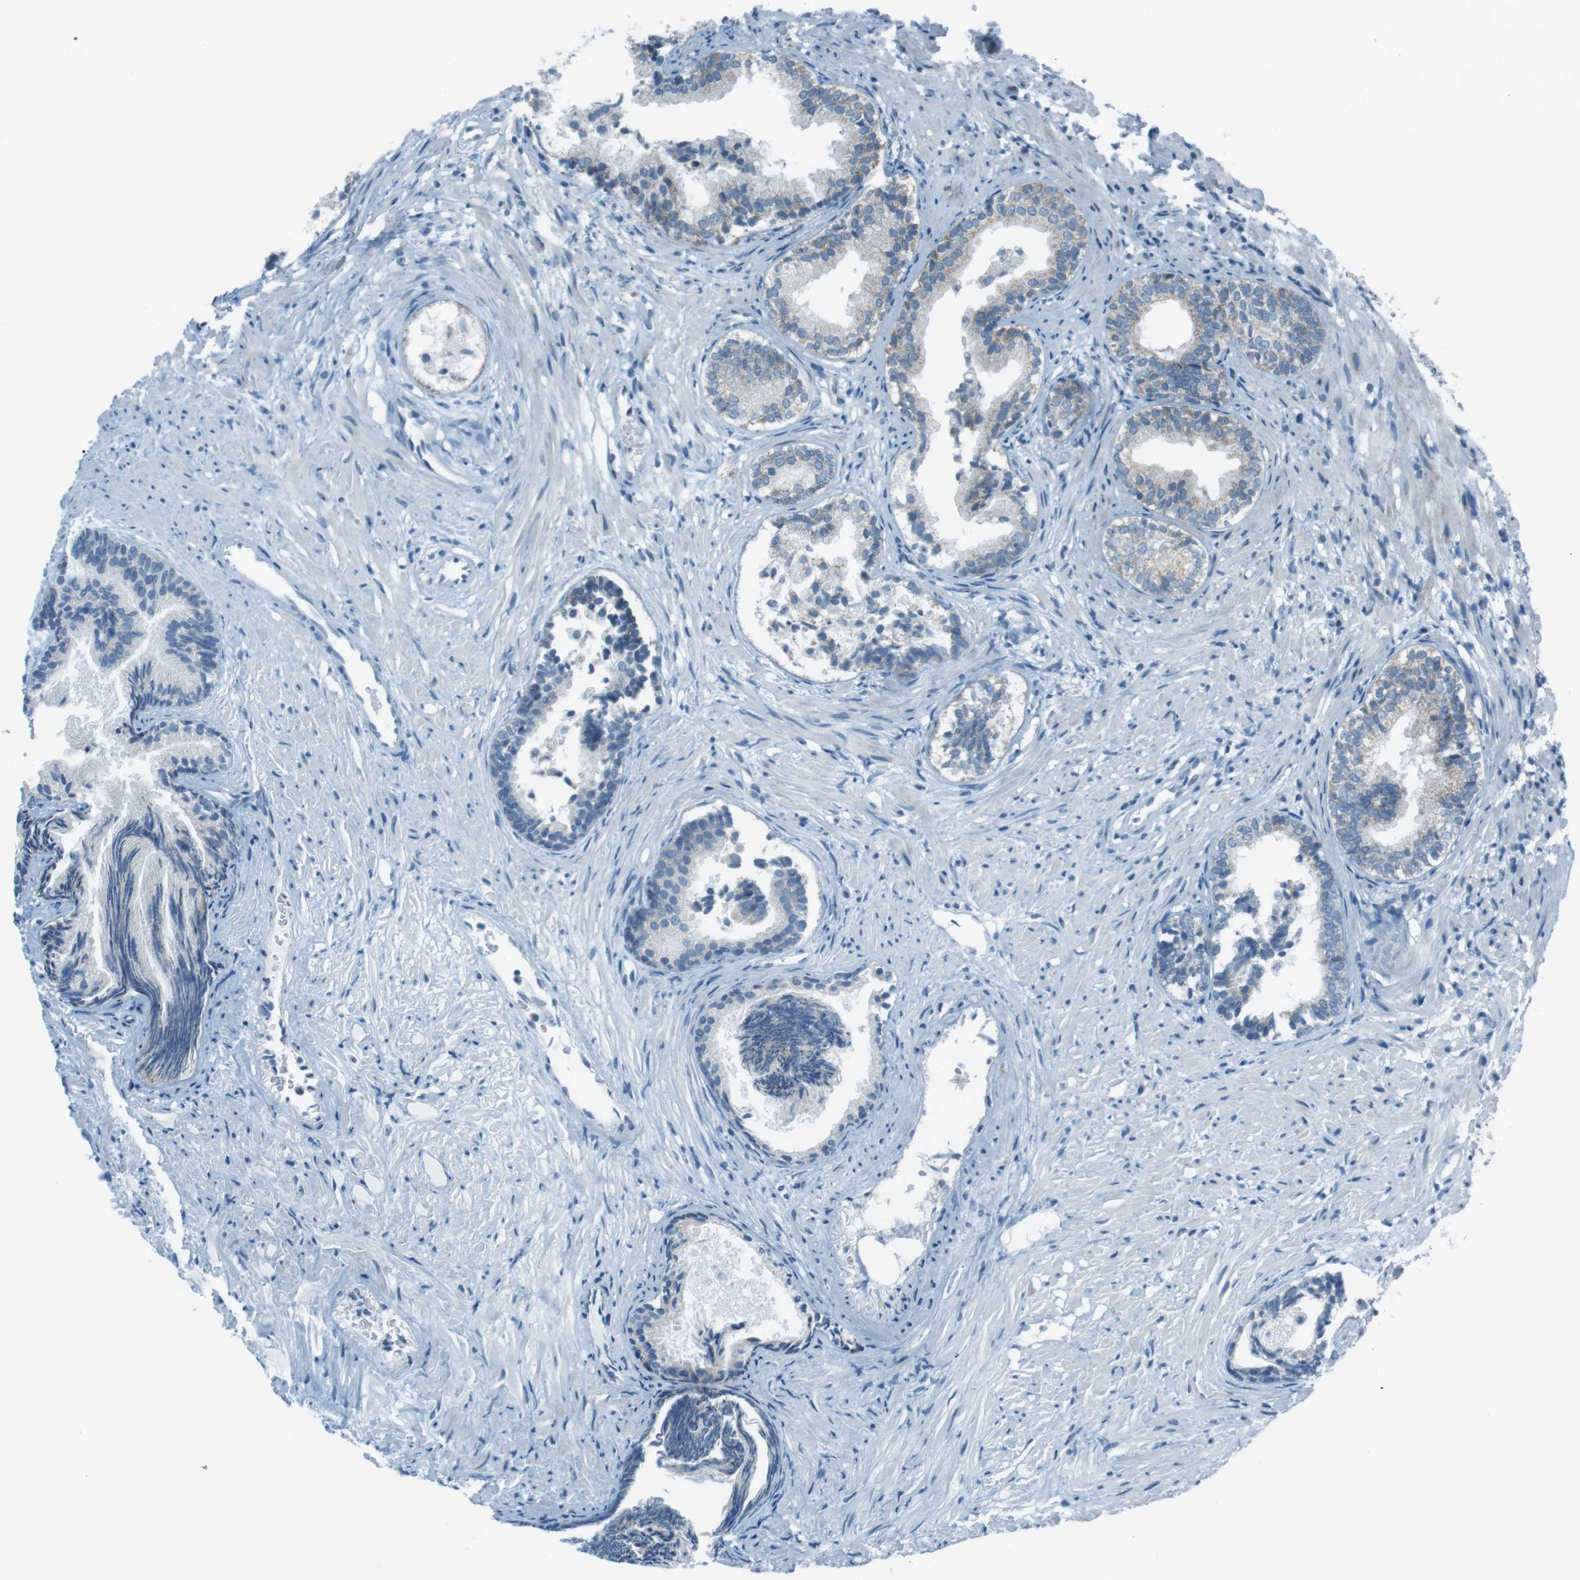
{"staining": {"intensity": "weak", "quantity": "<25%", "location": "cytoplasmic/membranous"}, "tissue": "prostate", "cell_type": "Glandular cells", "image_type": "normal", "snomed": [{"axis": "morphology", "description": "Normal tissue, NOS"}, {"axis": "topography", "description": "Prostate"}], "caption": "This photomicrograph is of unremarkable prostate stained with IHC to label a protein in brown with the nuclei are counter-stained blue. There is no positivity in glandular cells.", "gene": "DNAJA3", "patient": {"sex": "male", "age": 76}}